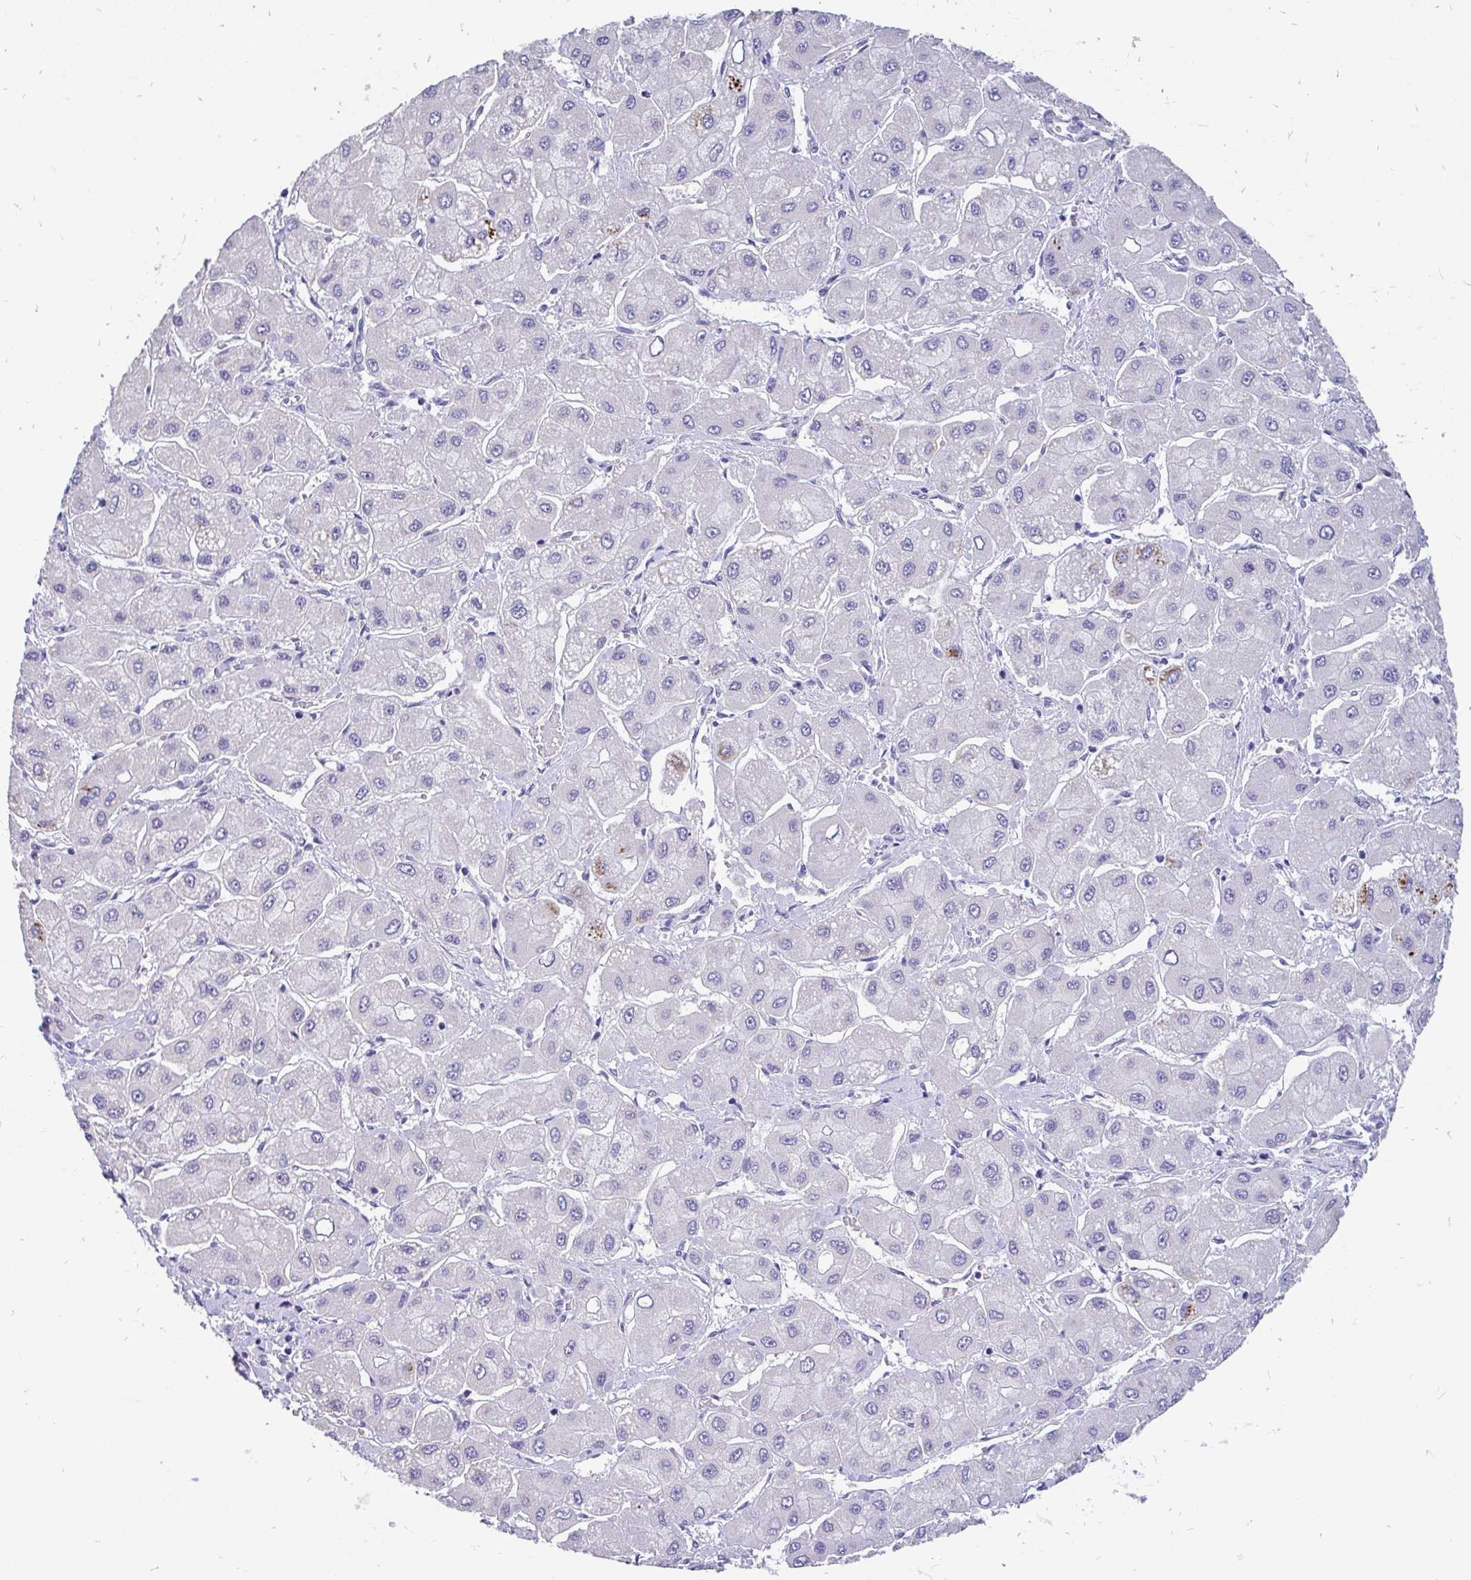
{"staining": {"intensity": "moderate", "quantity": "<25%", "location": "cytoplasmic/membranous"}, "tissue": "liver cancer", "cell_type": "Tumor cells", "image_type": "cancer", "snomed": [{"axis": "morphology", "description": "Carcinoma, Hepatocellular, NOS"}, {"axis": "topography", "description": "Liver"}], "caption": "Protein staining exhibits moderate cytoplasmic/membranous staining in approximately <25% of tumor cells in hepatocellular carcinoma (liver).", "gene": "INTS5", "patient": {"sex": "male", "age": 40}}